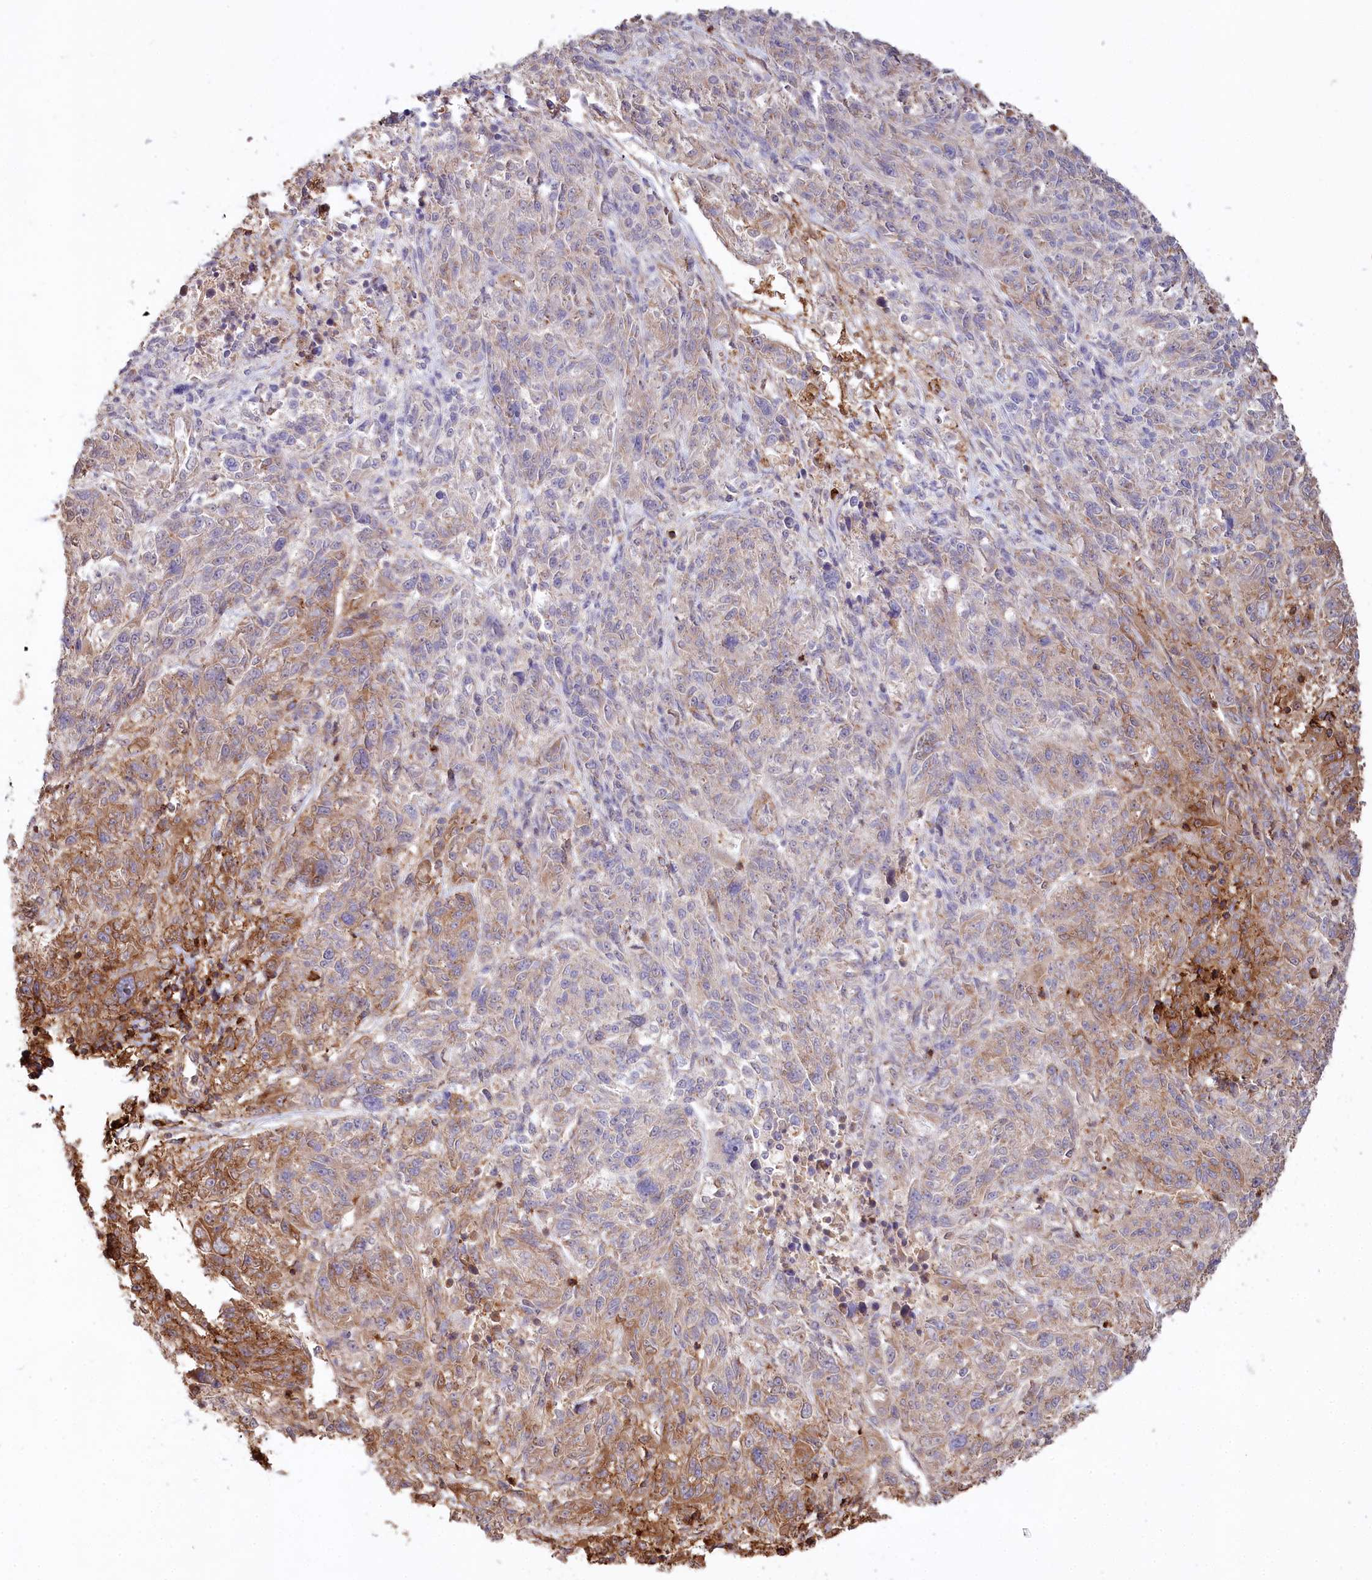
{"staining": {"intensity": "moderate", "quantity": "25%-75%", "location": "cytoplasmic/membranous"}, "tissue": "melanoma", "cell_type": "Tumor cells", "image_type": "cancer", "snomed": [{"axis": "morphology", "description": "Malignant melanoma, NOS"}, {"axis": "topography", "description": "Skin"}], "caption": "Moderate cytoplasmic/membranous positivity for a protein is identified in approximately 25%-75% of tumor cells of malignant melanoma using immunohistochemistry.", "gene": "RBP5", "patient": {"sex": "male", "age": 53}}